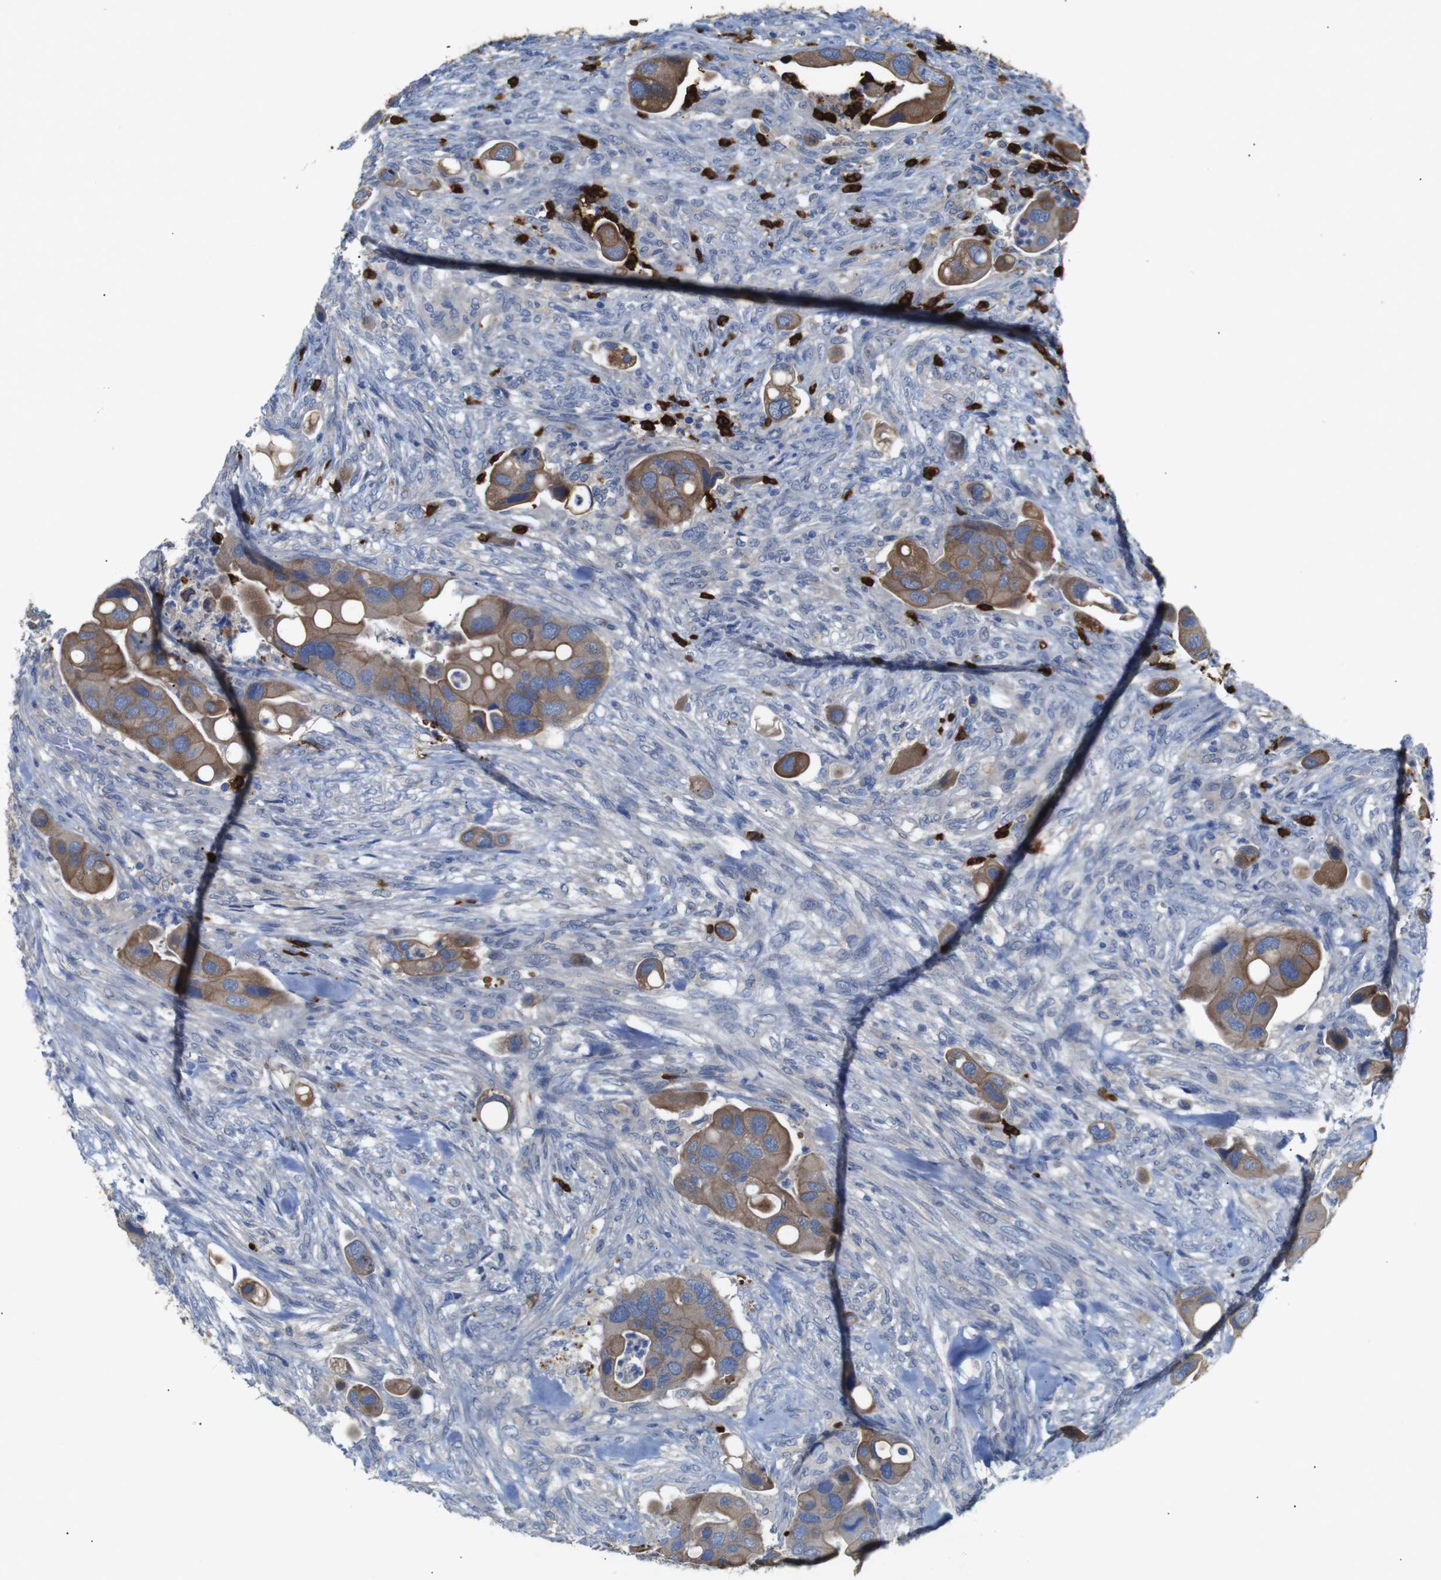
{"staining": {"intensity": "moderate", "quantity": ">75%", "location": "cytoplasmic/membranous"}, "tissue": "colorectal cancer", "cell_type": "Tumor cells", "image_type": "cancer", "snomed": [{"axis": "morphology", "description": "Adenocarcinoma, NOS"}, {"axis": "topography", "description": "Rectum"}], "caption": "A brown stain labels moderate cytoplasmic/membranous staining of a protein in human colorectal cancer tumor cells. (brown staining indicates protein expression, while blue staining denotes nuclei).", "gene": "ALOX15", "patient": {"sex": "female", "age": 57}}